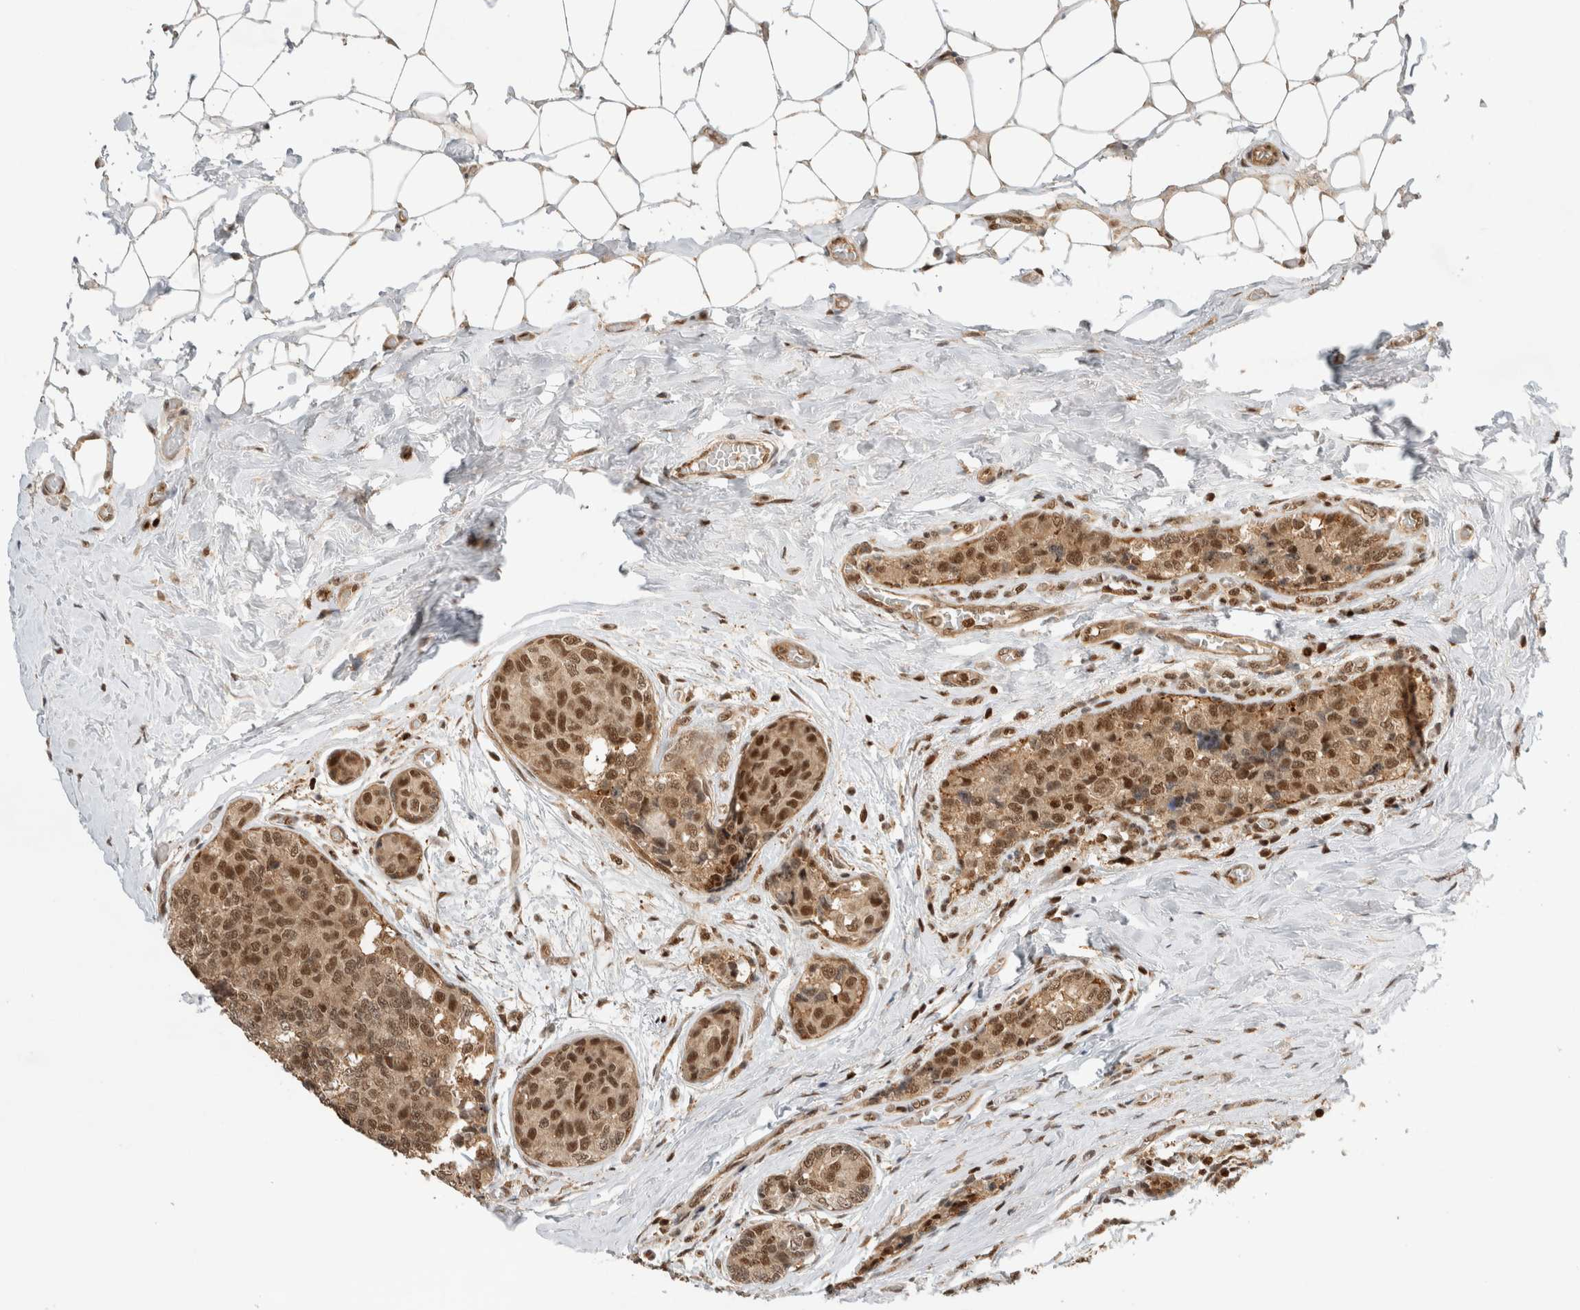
{"staining": {"intensity": "moderate", "quantity": ">75%", "location": "cytoplasmic/membranous,nuclear"}, "tissue": "breast cancer", "cell_type": "Tumor cells", "image_type": "cancer", "snomed": [{"axis": "morphology", "description": "Normal tissue, NOS"}, {"axis": "morphology", "description": "Duct carcinoma"}, {"axis": "topography", "description": "Breast"}], "caption": "A high-resolution micrograph shows immunohistochemistry staining of invasive ductal carcinoma (breast), which exhibits moderate cytoplasmic/membranous and nuclear staining in about >75% of tumor cells.", "gene": "SNRNP40", "patient": {"sex": "female", "age": 43}}